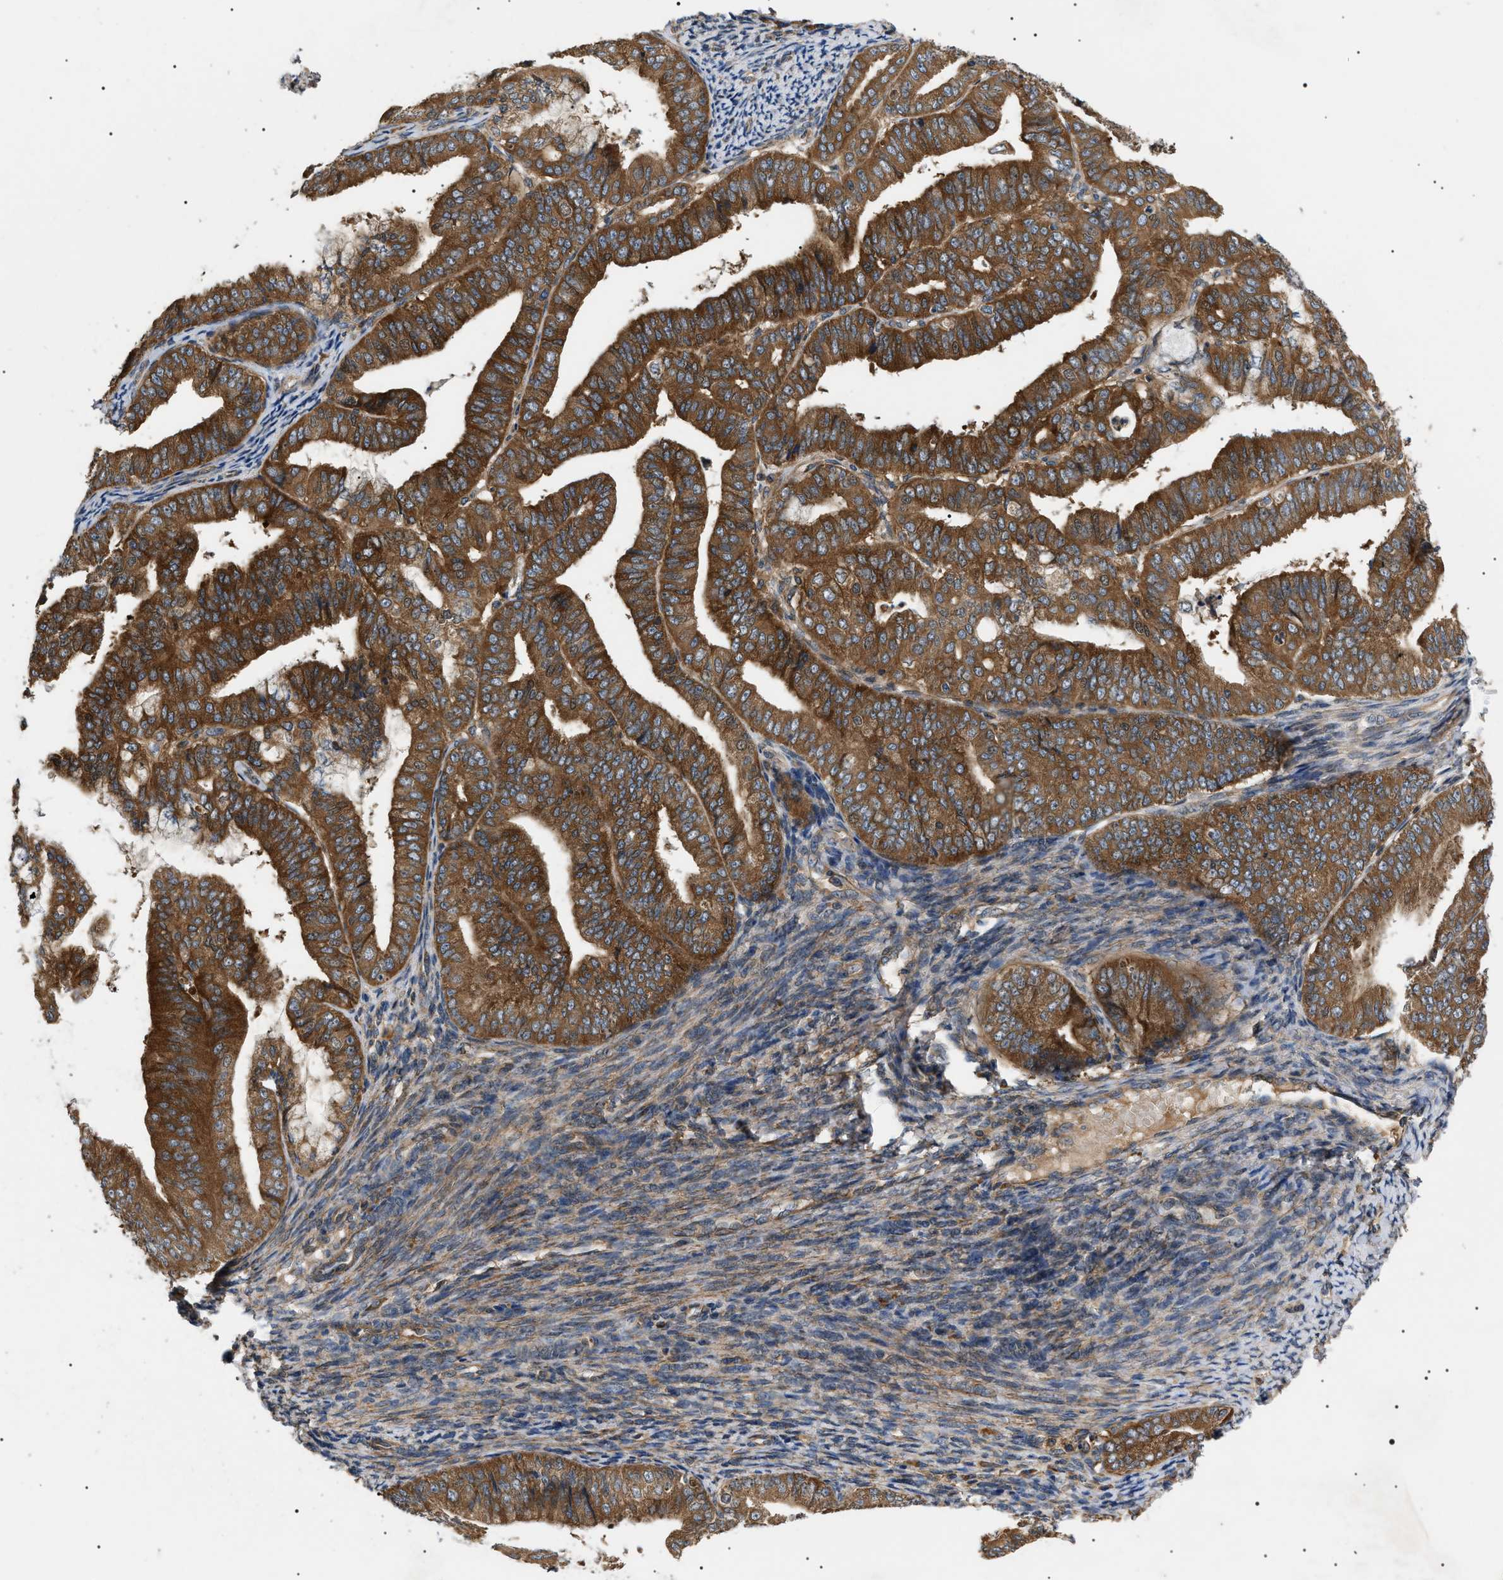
{"staining": {"intensity": "strong", "quantity": ">75%", "location": "cytoplasmic/membranous"}, "tissue": "endometrial cancer", "cell_type": "Tumor cells", "image_type": "cancer", "snomed": [{"axis": "morphology", "description": "Adenocarcinoma, NOS"}, {"axis": "topography", "description": "Endometrium"}], "caption": "Protein staining by immunohistochemistry reveals strong cytoplasmic/membranous staining in about >75% of tumor cells in adenocarcinoma (endometrial).", "gene": "PPM1B", "patient": {"sex": "female", "age": 63}}